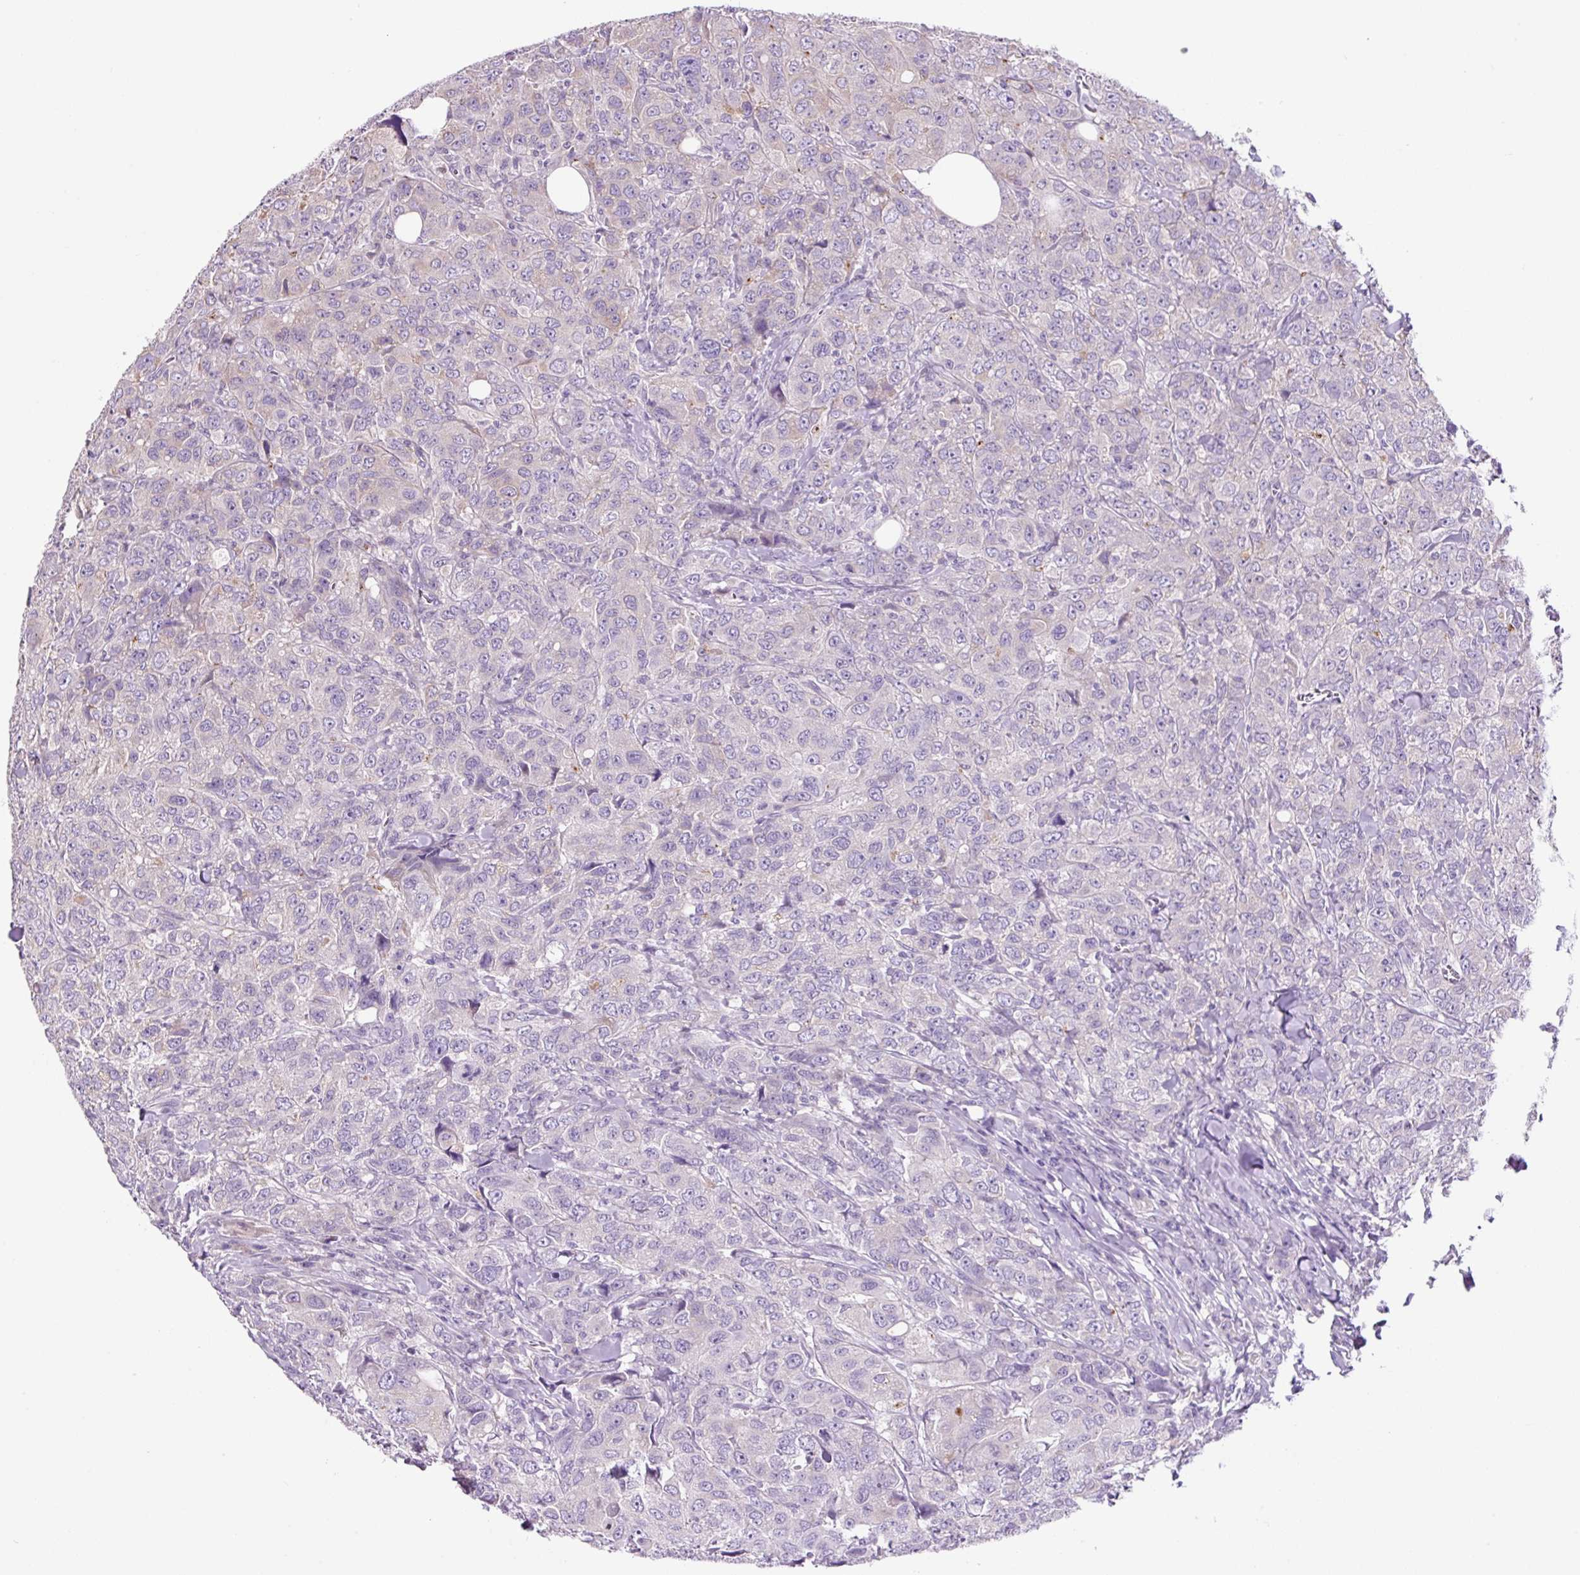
{"staining": {"intensity": "negative", "quantity": "none", "location": "none"}, "tissue": "breast cancer", "cell_type": "Tumor cells", "image_type": "cancer", "snomed": [{"axis": "morphology", "description": "Duct carcinoma"}, {"axis": "topography", "description": "Breast"}], "caption": "Immunohistochemistry image of neoplastic tissue: breast cancer (intraductal carcinoma) stained with DAB reveals no significant protein positivity in tumor cells.", "gene": "GORASP1", "patient": {"sex": "female", "age": 43}}